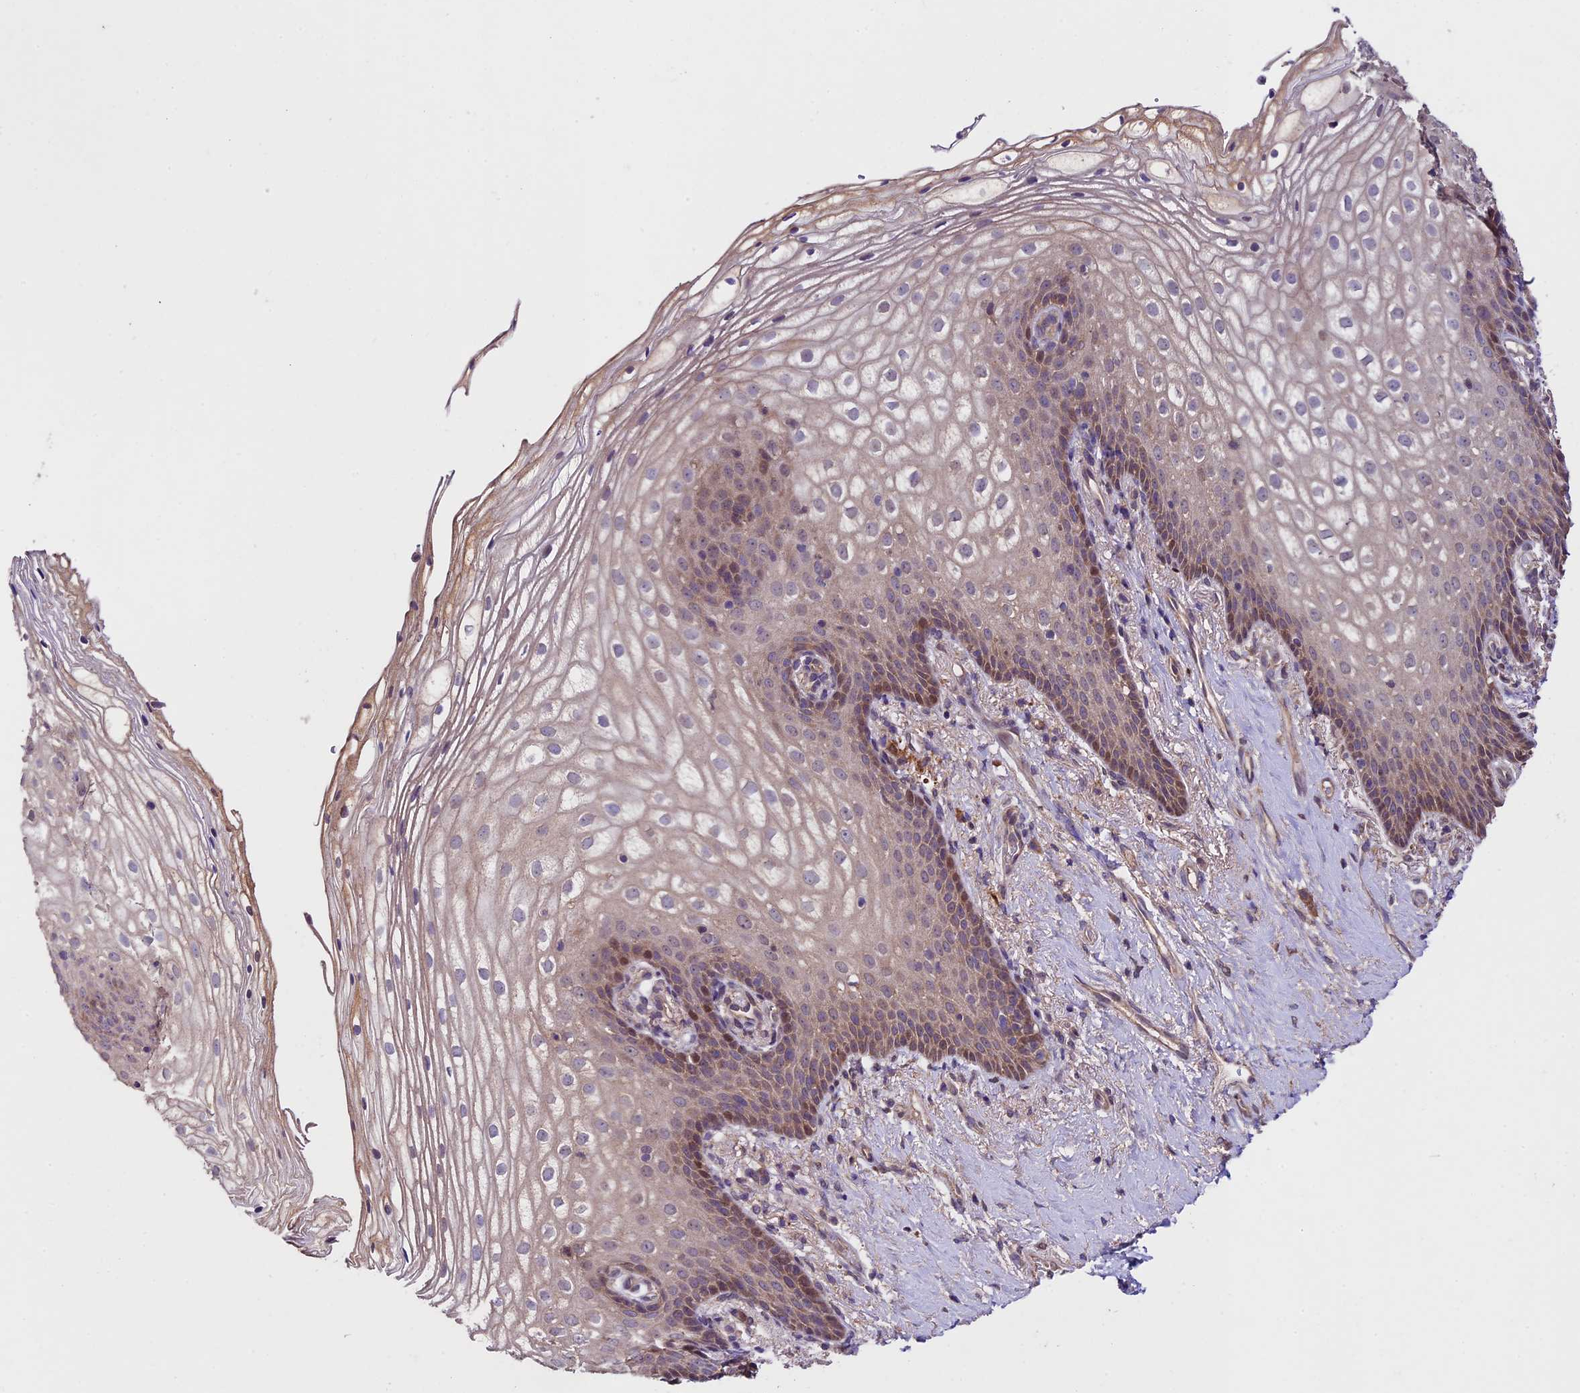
{"staining": {"intensity": "moderate", "quantity": "<25%", "location": "cytoplasmic/membranous,nuclear"}, "tissue": "vagina", "cell_type": "Squamous epithelial cells", "image_type": "normal", "snomed": [{"axis": "morphology", "description": "Normal tissue, NOS"}, {"axis": "topography", "description": "Vagina"}], "caption": "A brown stain shows moderate cytoplasmic/membranous,nuclear positivity of a protein in squamous epithelial cells of normal vagina.", "gene": "SBNO2", "patient": {"sex": "female", "age": 60}}